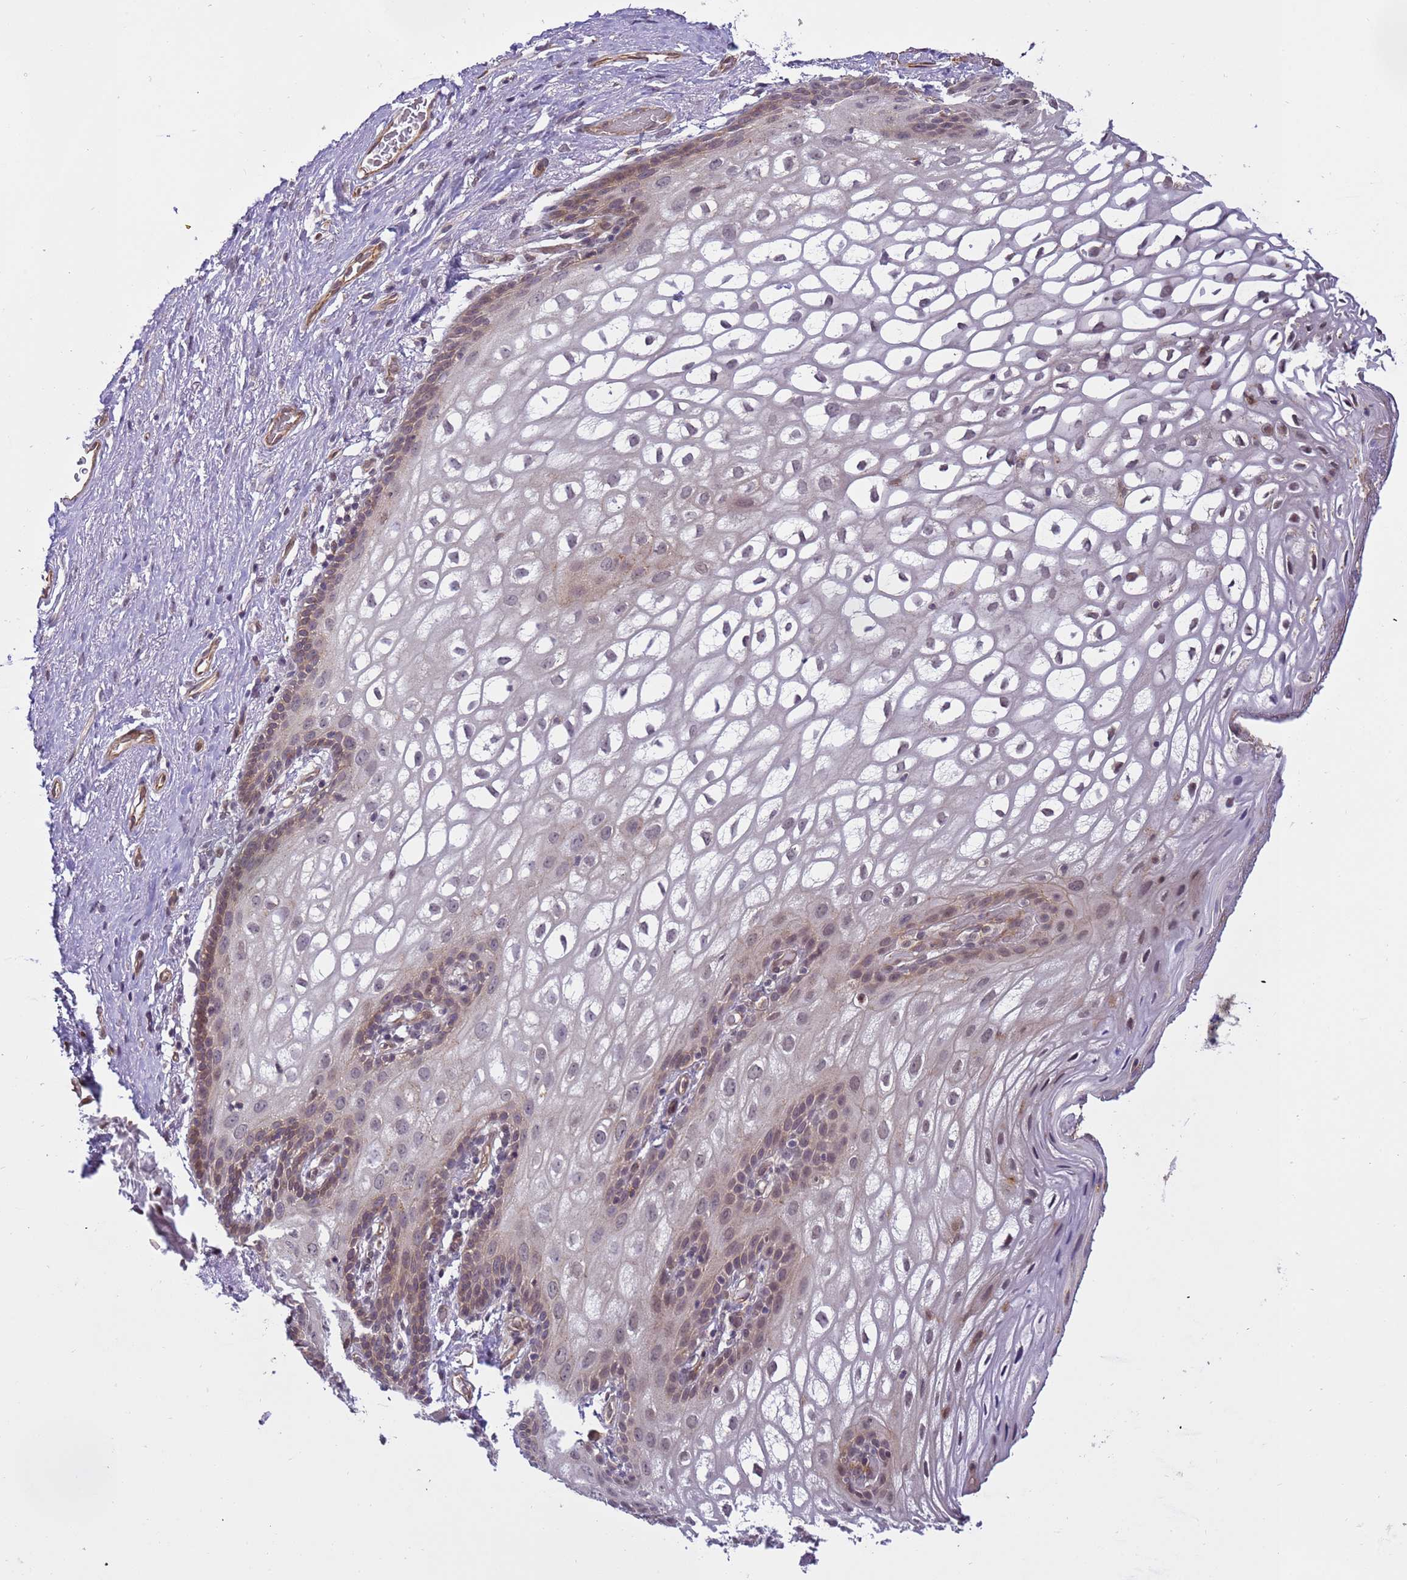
{"staining": {"intensity": "moderate", "quantity": "25%-75%", "location": "nuclear"}, "tissue": "vagina", "cell_type": "Squamous epithelial cells", "image_type": "normal", "snomed": [{"axis": "morphology", "description": "Normal tissue, NOS"}, {"axis": "topography", "description": "Vagina"}, {"axis": "topography", "description": "Peripheral nerve tissue"}], "caption": "Immunohistochemistry (IHC) micrograph of unremarkable vagina: vagina stained using immunohistochemistry shows medium levels of moderate protein expression localized specifically in the nuclear of squamous epithelial cells, appearing as a nuclear brown color.", "gene": "EMC2", "patient": {"sex": "female", "age": 71}}